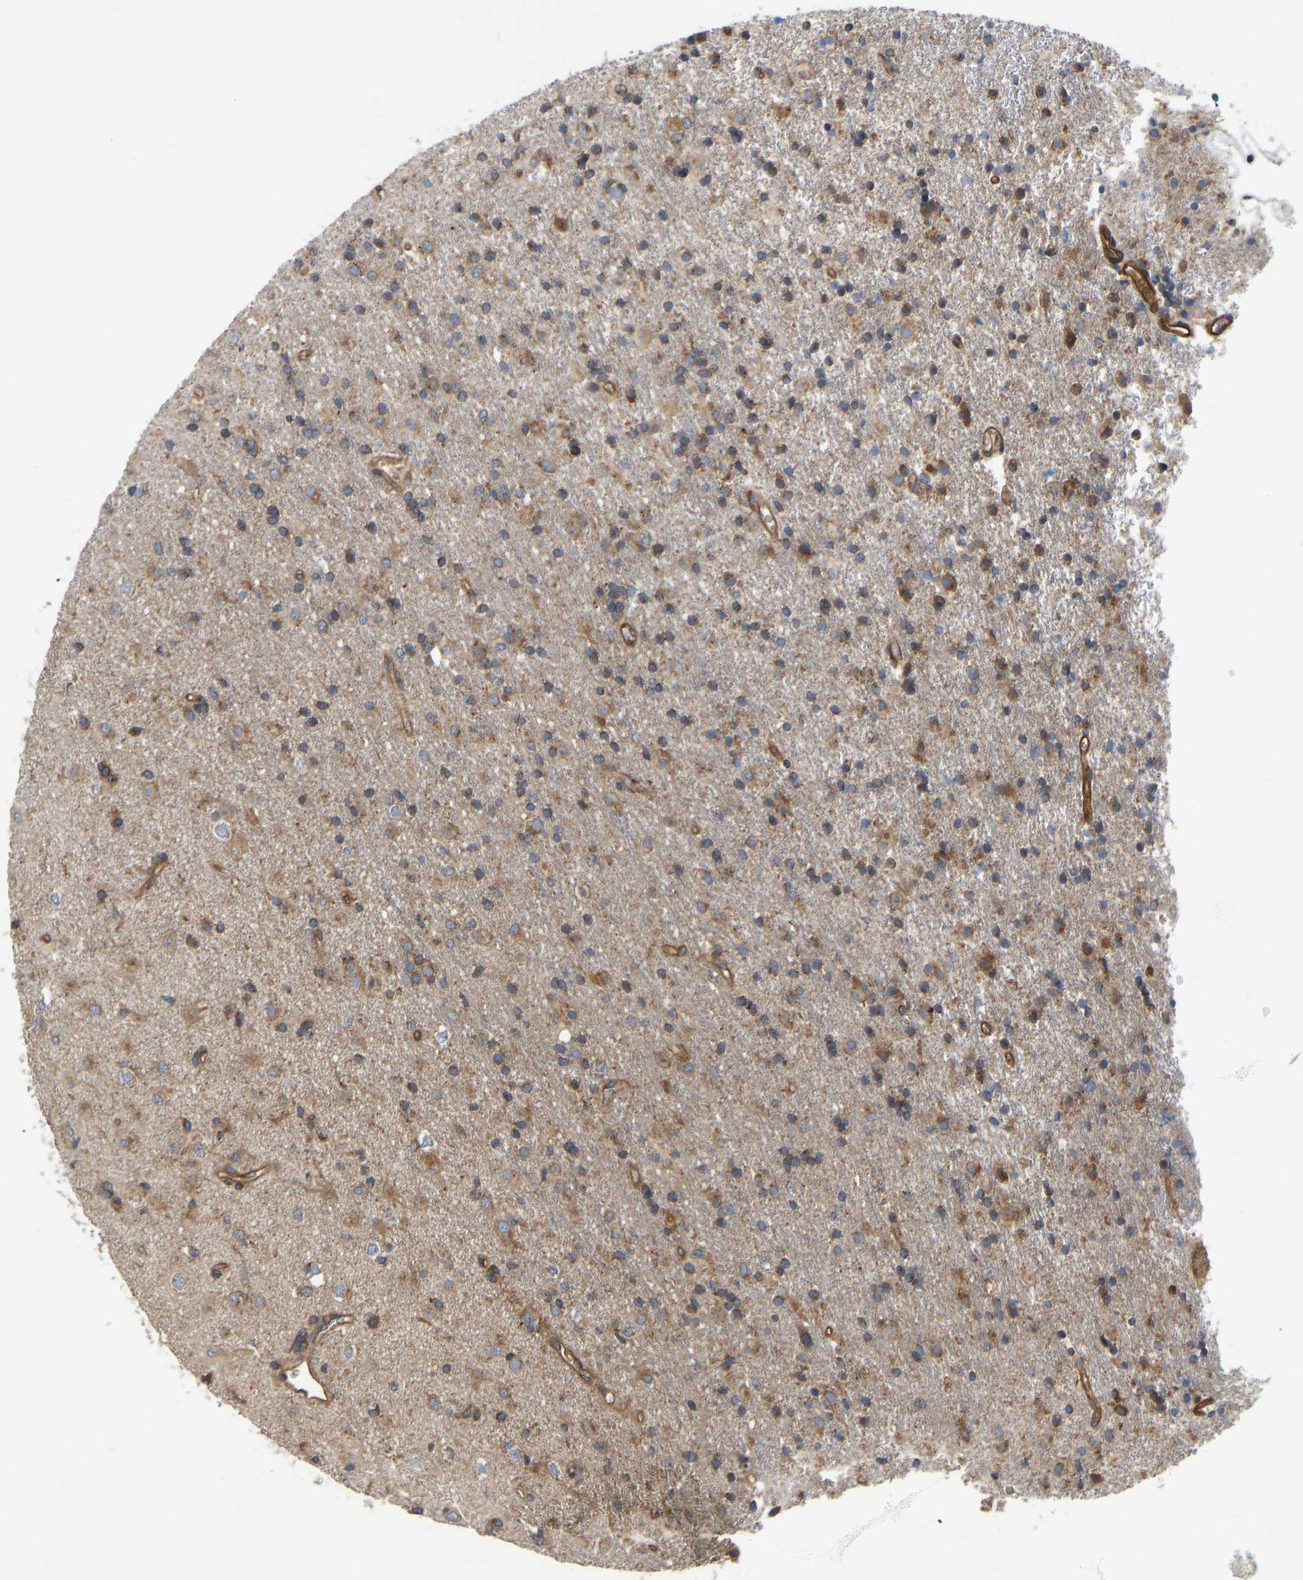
{"staining": {"intensity": "moderate", "quantity": ">75%", "location": "cytoplasmic/membranous"}, "tissue": "glioma", "cell_type": "Tumor cells", "image_type": "cancer", "snomed": [{"axis": "morphology", "description": "Glioma, malignant, Low grade"}, {"axis": "topography", "description": "Brain"}], "caption": "Immunohistochemistry of malignant glioma (low-grade) shows medium levels of moderate cytoplasmic/membranous positivity in approximately >75% of tumor cells.", "gene": "FLNB", "patient": {"sex": "male", "age": 65}}